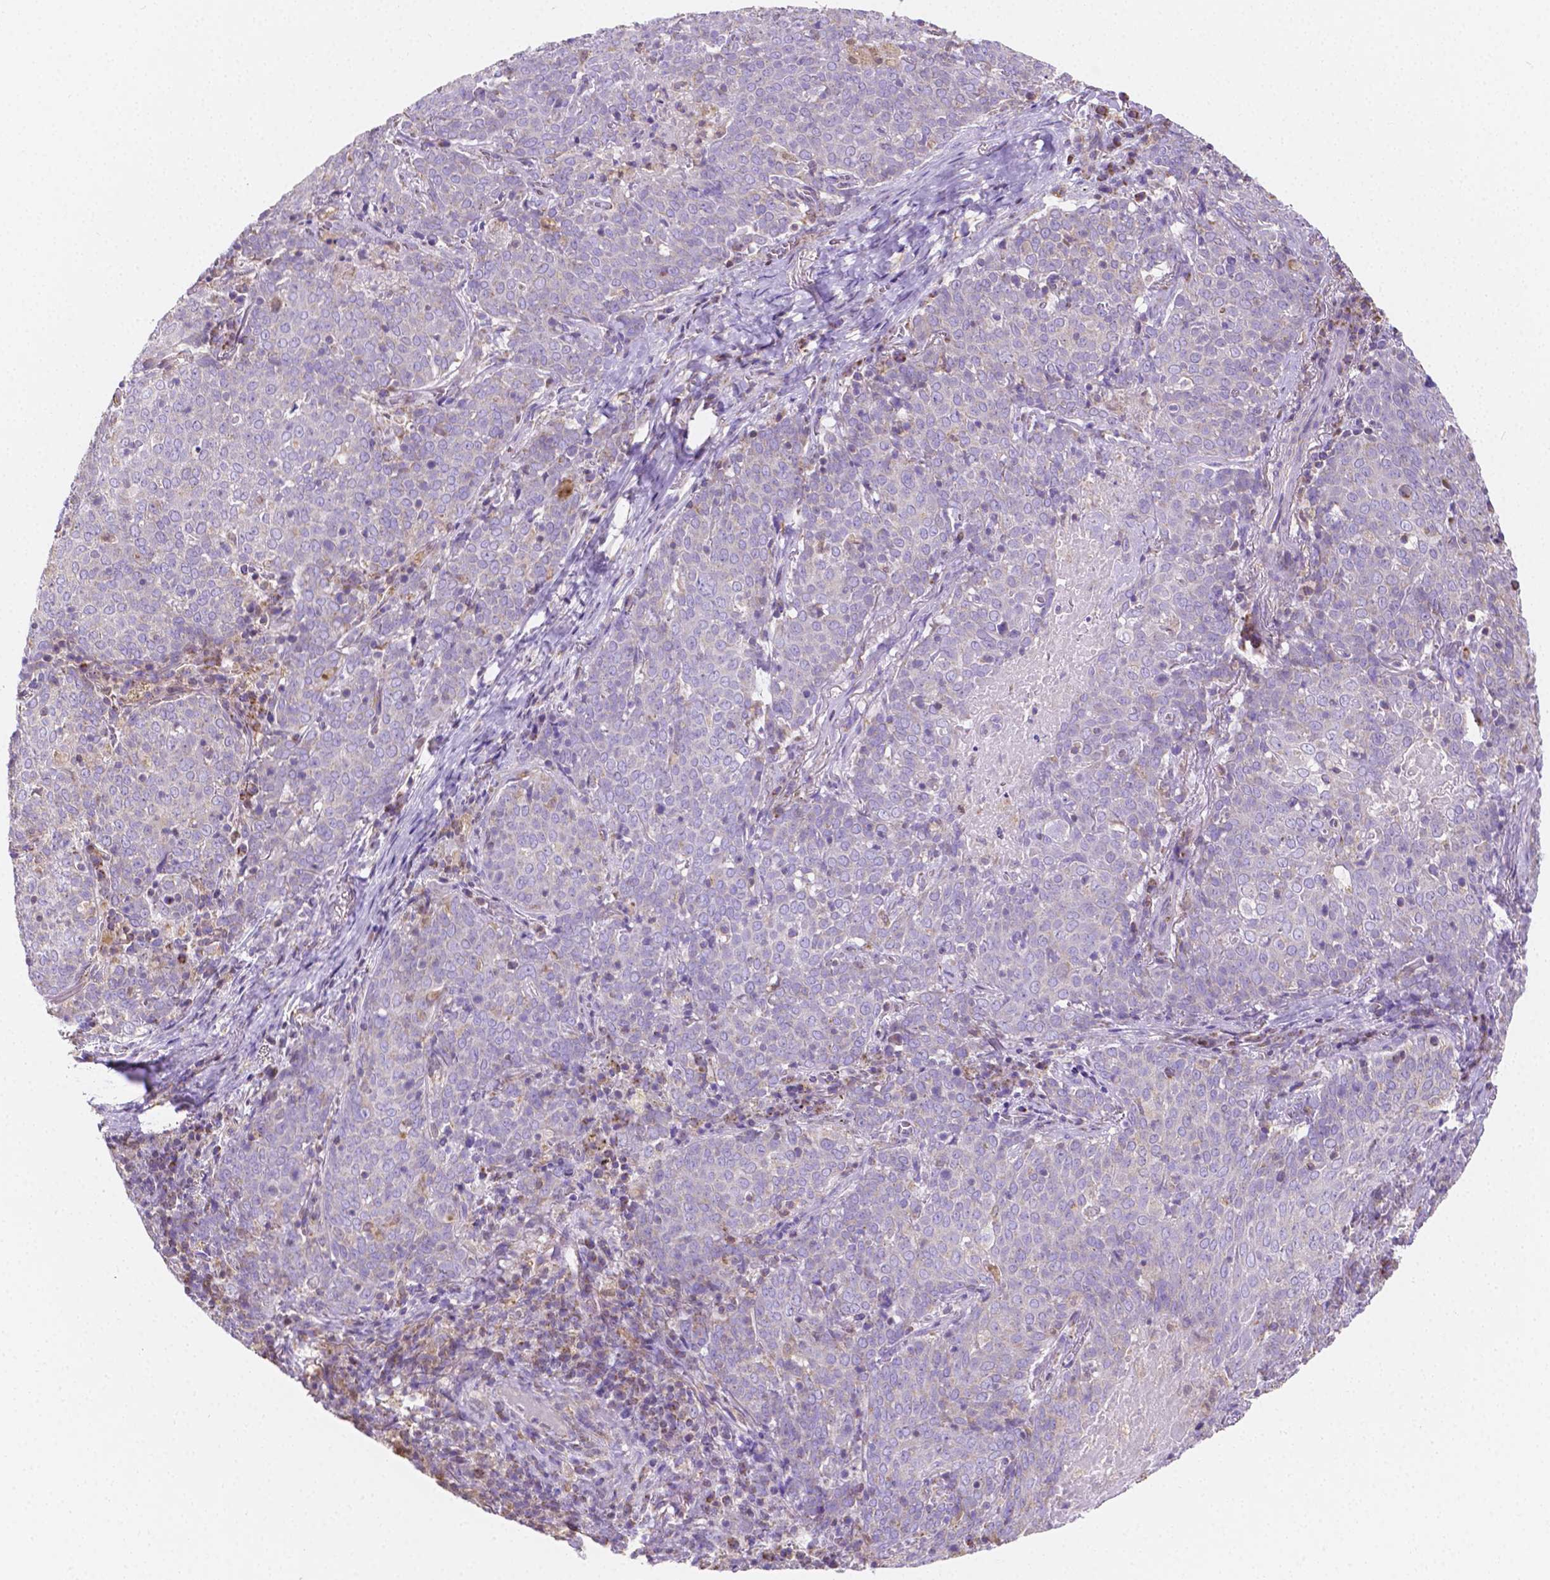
{"staining": {"intensity": "negative", "quantity": "none", "location": "none"}, "tissue": "lung cancer", "cell_type": "Tumor cells", "image_type": "cancer", "snomed": [{"axis": "morphology", "description": "Squamous cell carcinoma, NOS"}, {"axis": "topography", "description": "Lung"}], "caption": "This is an IHC histopathology image of lung cancer. There is no staining in tumor cells.", "gene": "SGTB", "patient": {"sex": "male", "age": 82}}